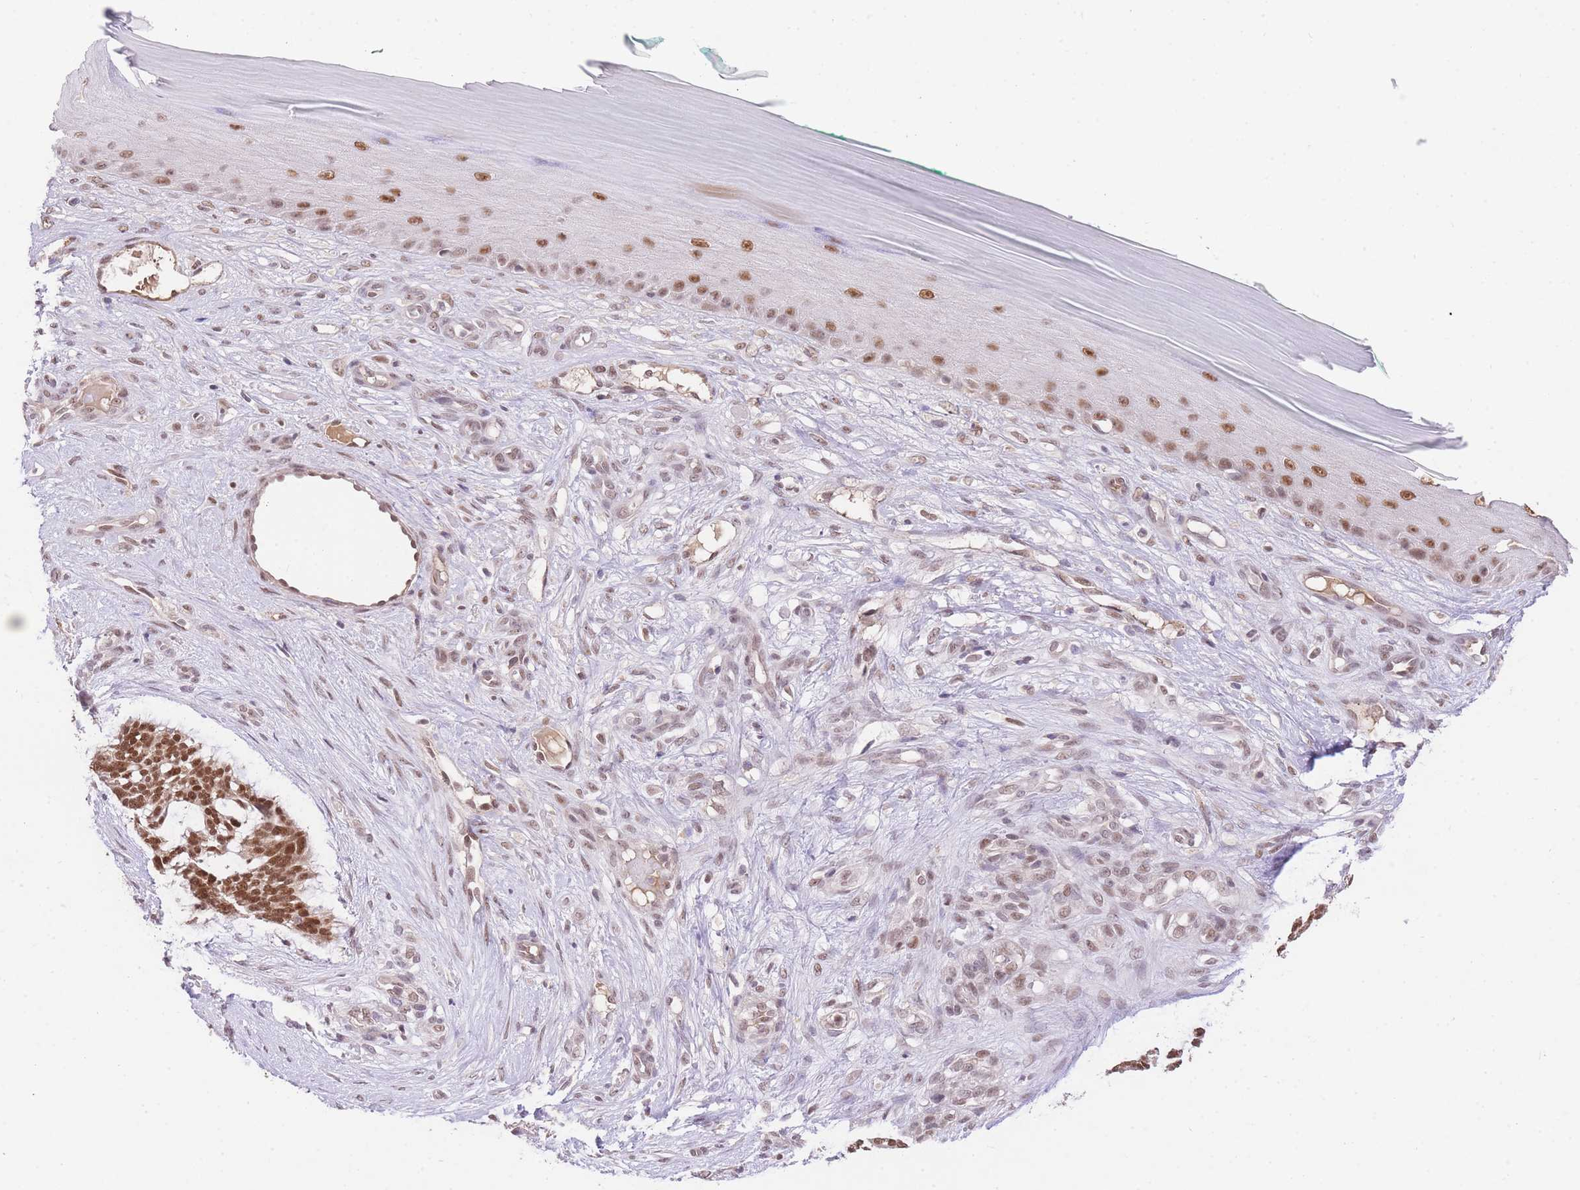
{"staining": {"intensity": "strong", "quantity": ">75%", "location": "nuclear"}, "tissue": "skin cancer", "cell_type": "Tumor cells", "image_type": "cancer", "snomed": [{"axis": "morphology", "description": "Basal cell carcinoma"}, {"axis": "topography", "description": "Skin"}], "caption": "High-magnification brightfield microscopy of skin basal cell carcinoma stained with DAB (brown) and counterstained with hematoxylin (blue). tumor cells exhibit strong nuclear expression is seen in about>75% of cells. The staining is performed using DAB brown chromogen to label protein expression. The nuclei are counter-stained blue using hematoxylin.", "gene": "UBXN7", "patient": {"sex": "male", "age": 88}}